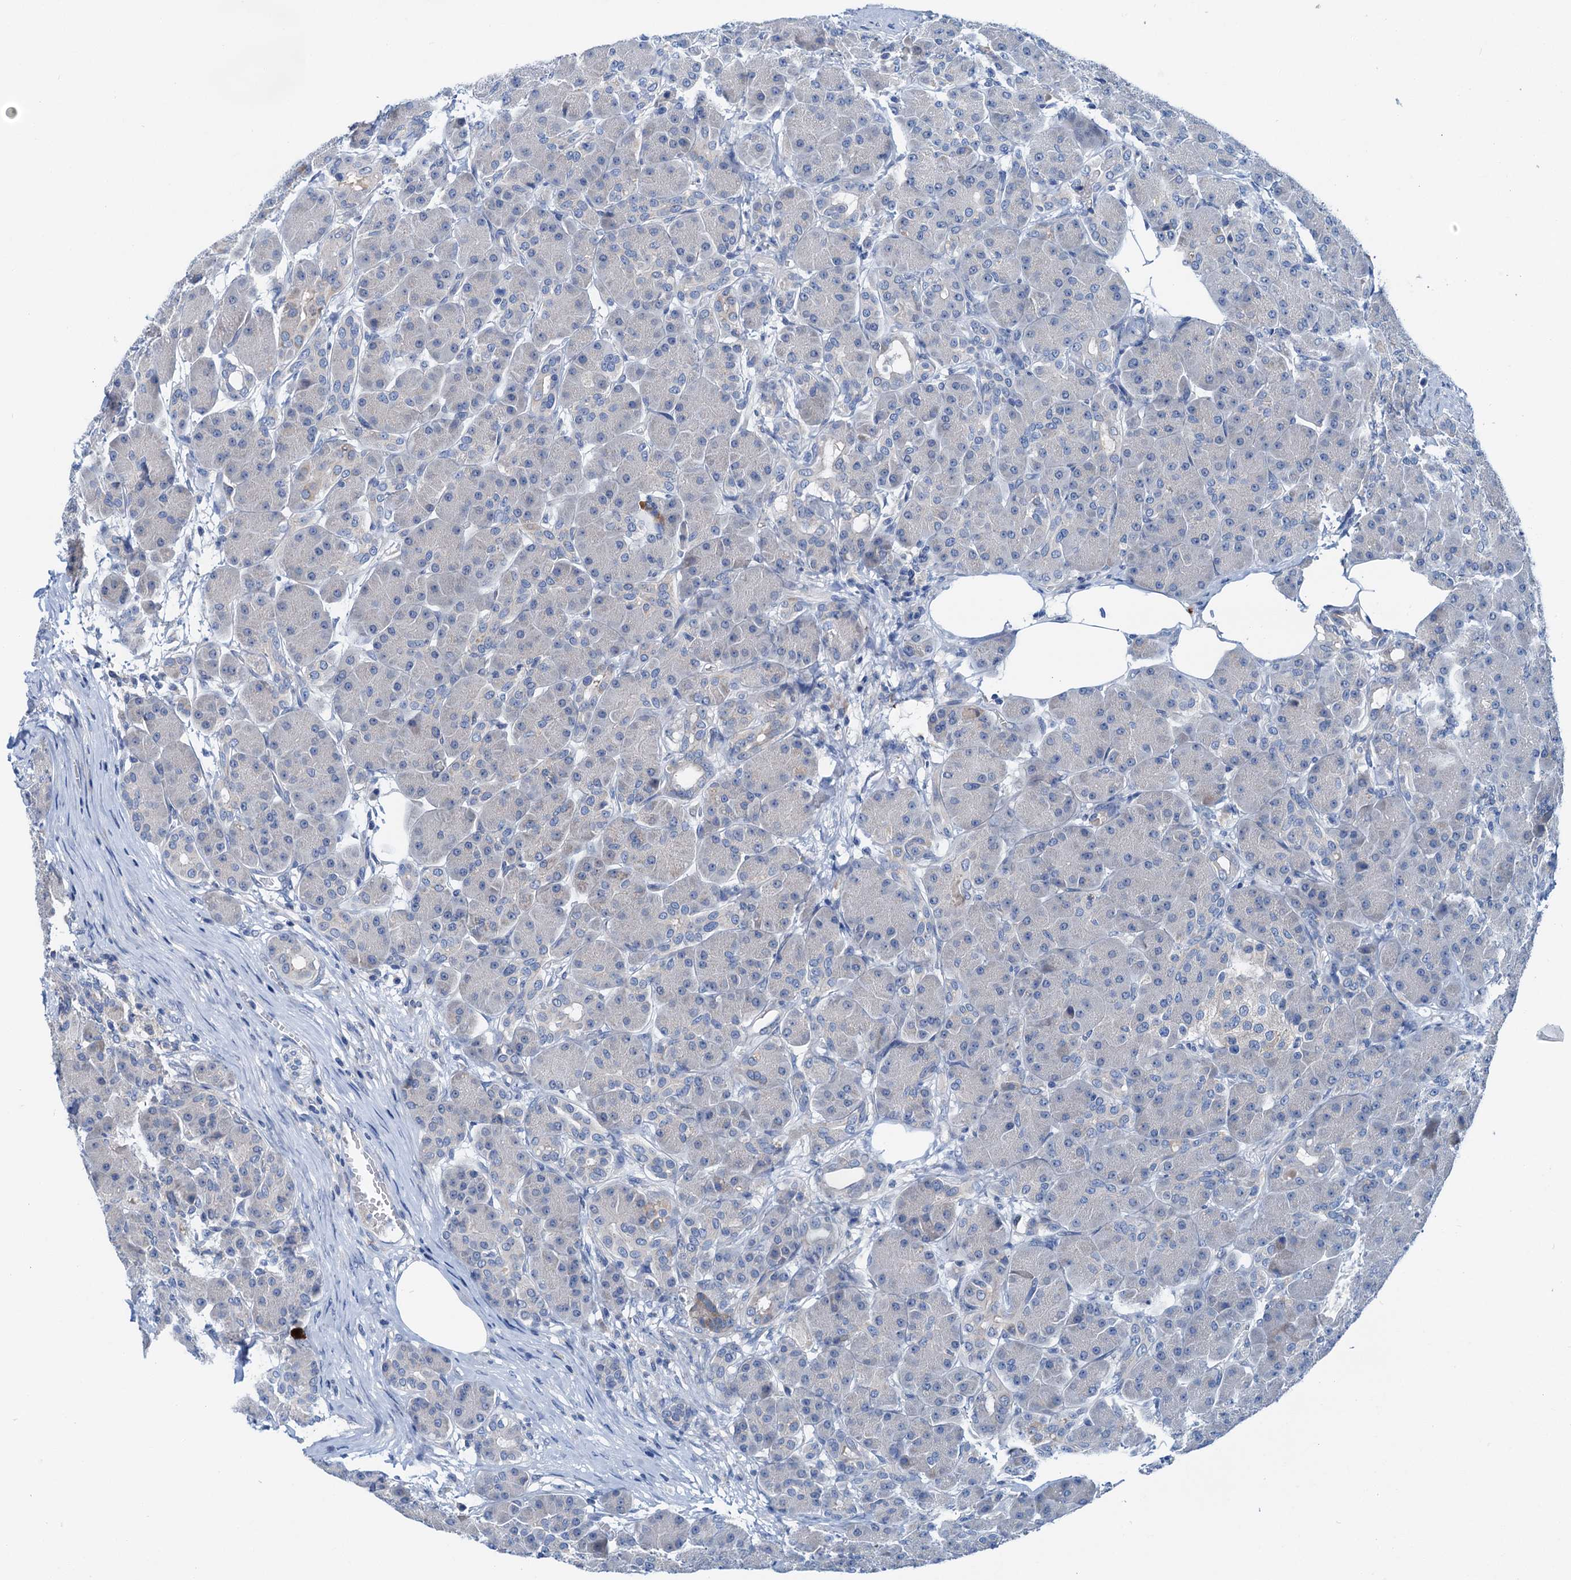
{"staining": {"intensity": "weak", "quantity": "<25%", "location": "cytoplasmic/membranous"}, "tissue": "pancreas", "cell_type": "Exocrine glandular cells", "image_type": "normal", "snomed": [{"axis": "morphology", "description": "Normal tissue, NOS"}, {"axis": "topography", "description": "Pancreas"}], "caption": "This is a micrograph of immunohistochemistry staining of unremarkable pancreas, which shows no positivity in exocrine glandular cells. (Immunohistochemistry, brightfield microscopy, high magnification).", "gene": "KNDC1", "patient": {"sex": "male", "age": 63}}